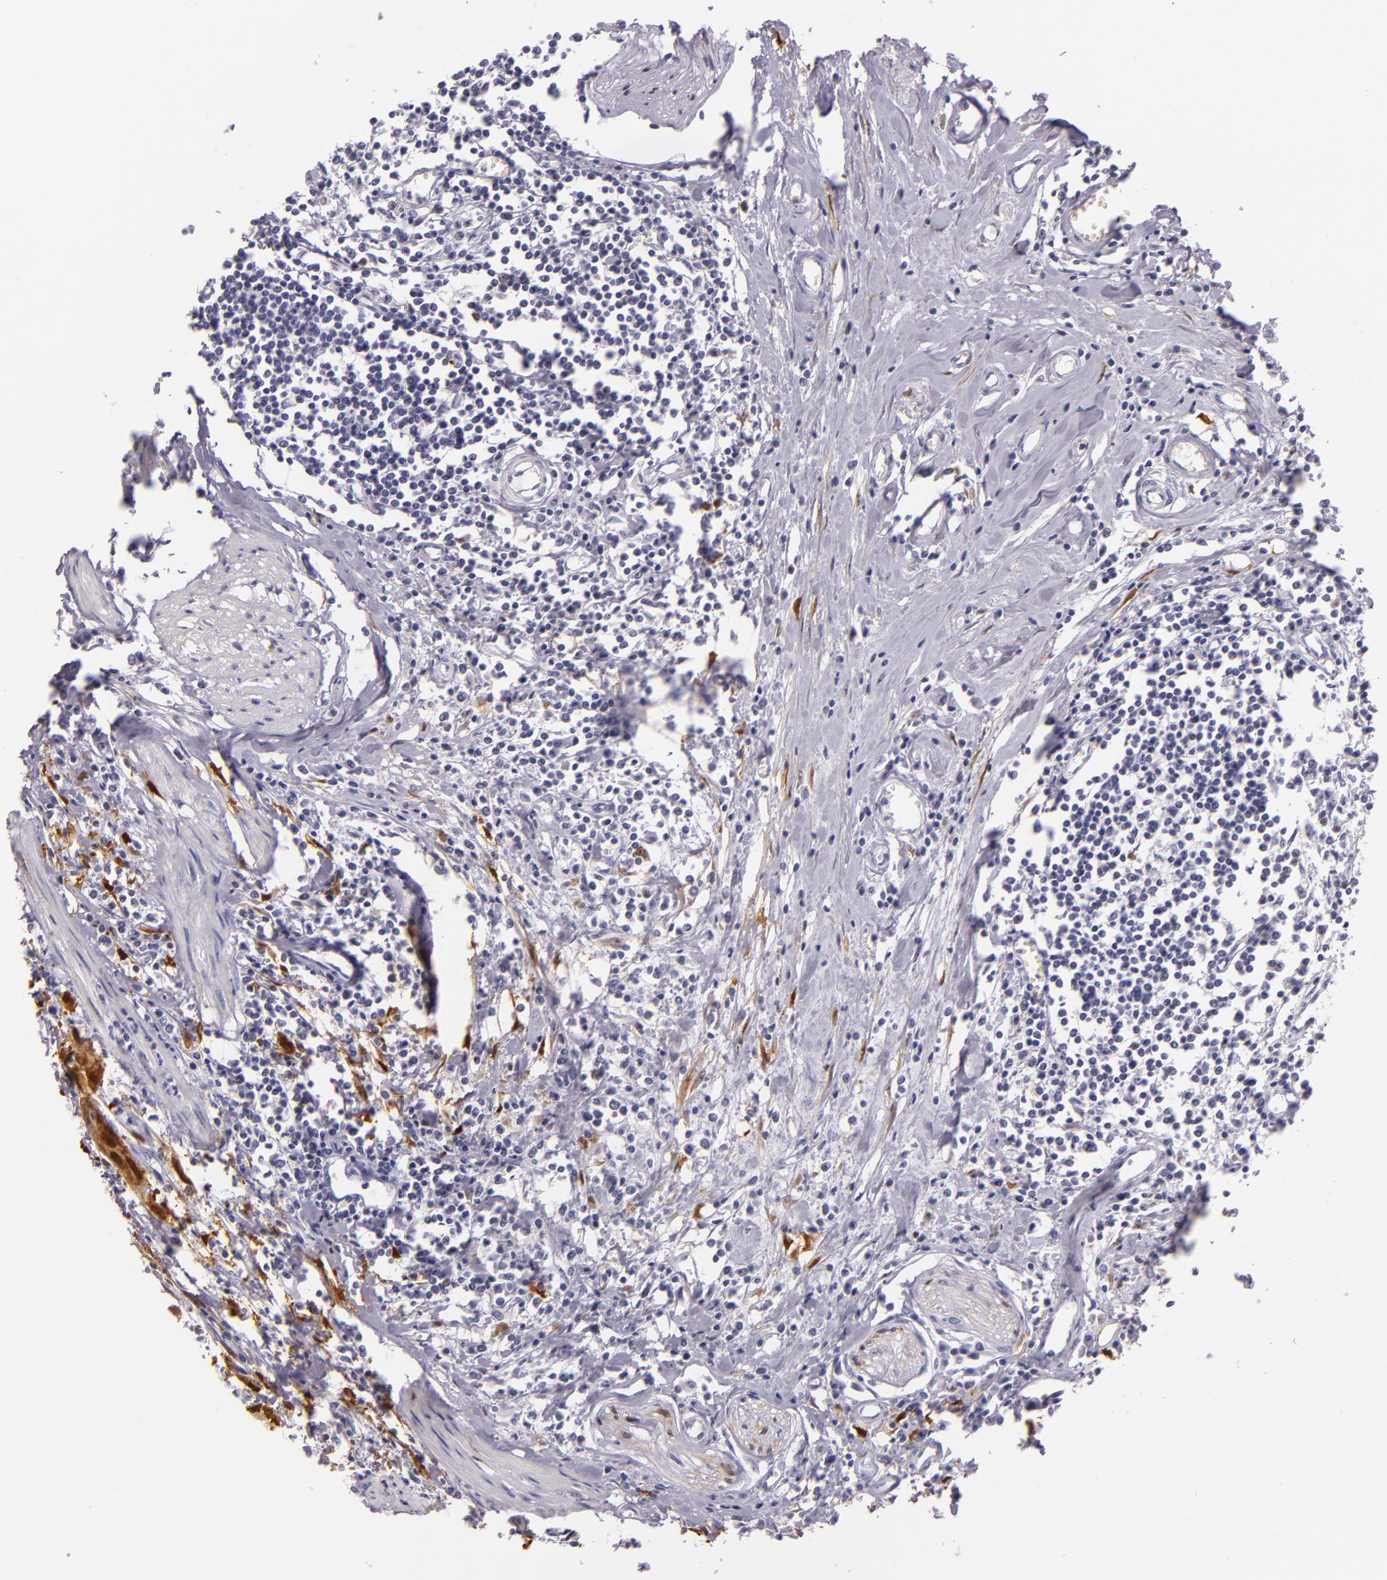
{"staining": {"intensity": "strong", "quantity": "25%-75%", "location": "cytoplasmic/membranous,nuclear"}, "tissue": "urothelial cancer", "cell_type": "Tumor cells", "image_type": "cancer", "snomed": [{"axis": "morphology", "description": "Urothelial carcinoma, High grade"}, {"axis": "topography", "description": "Urinary bladder"}], "caption": "An IHC image of neoplastic tissue is shown. Protein staining in brown shows strong cytoplasmic/membranous and nuclear positivity in urothelial cancer within tumor cells.", "gene": "MT1A", "patient": {"sex": "male", "age": 54}}